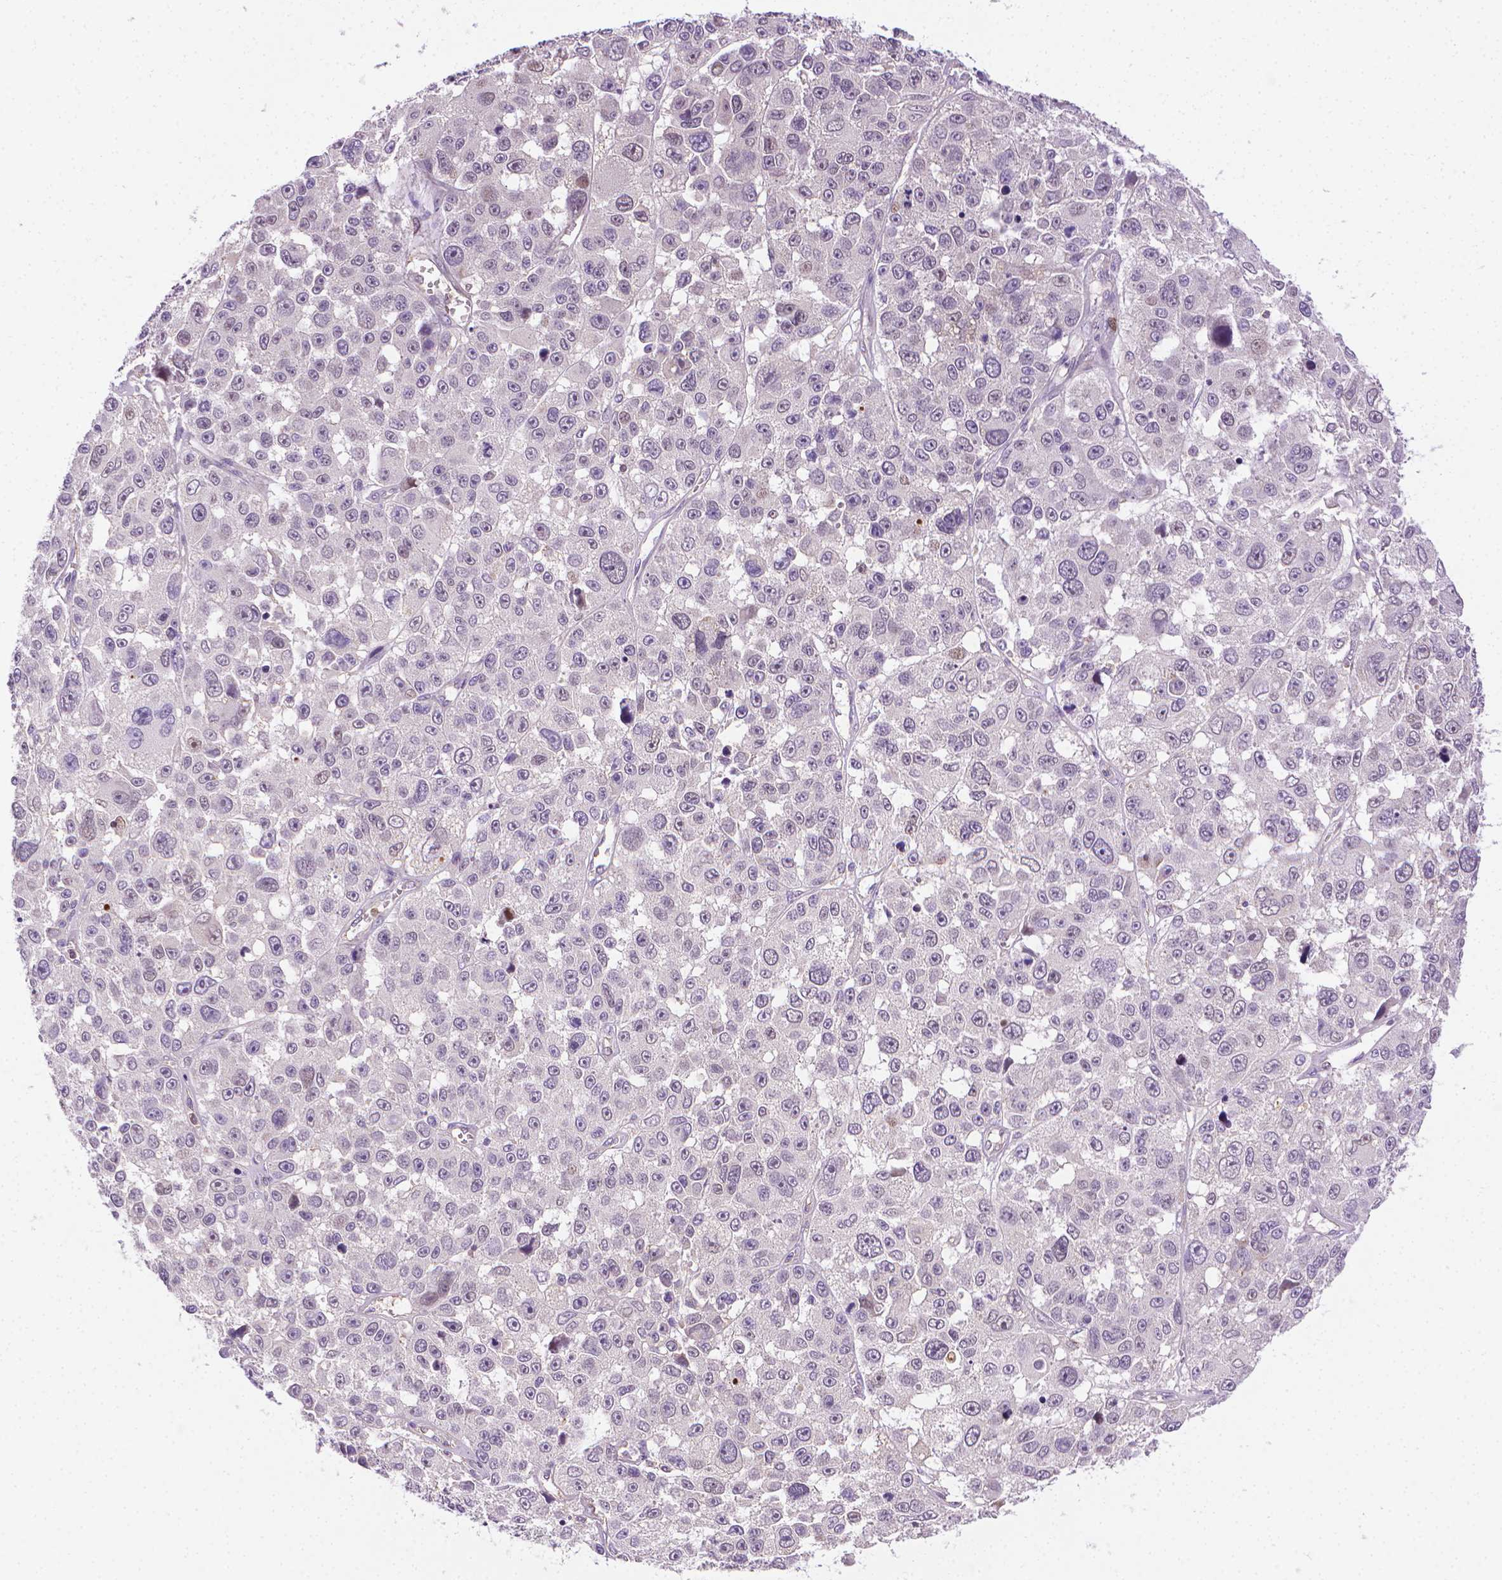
{"staining": {"intensity": "negative", "quantity": "none", "location": "none"}, "tissue": "melanoma", "cell_type": "Tumor cells", "image_type": "cancer", "snomed": [{"axis": "morphology", "description": "Malignant melanoma, NOS"}, {"axis": "topography", "description": "Skin"}], "caption": "An immunohistochemistry histopathology image of malignant melanoma is shown. There is no staining in tumor cells of malignant melanoma.", "gene": "SLC51B", "patient": {"sex": "female", "age": 66}}